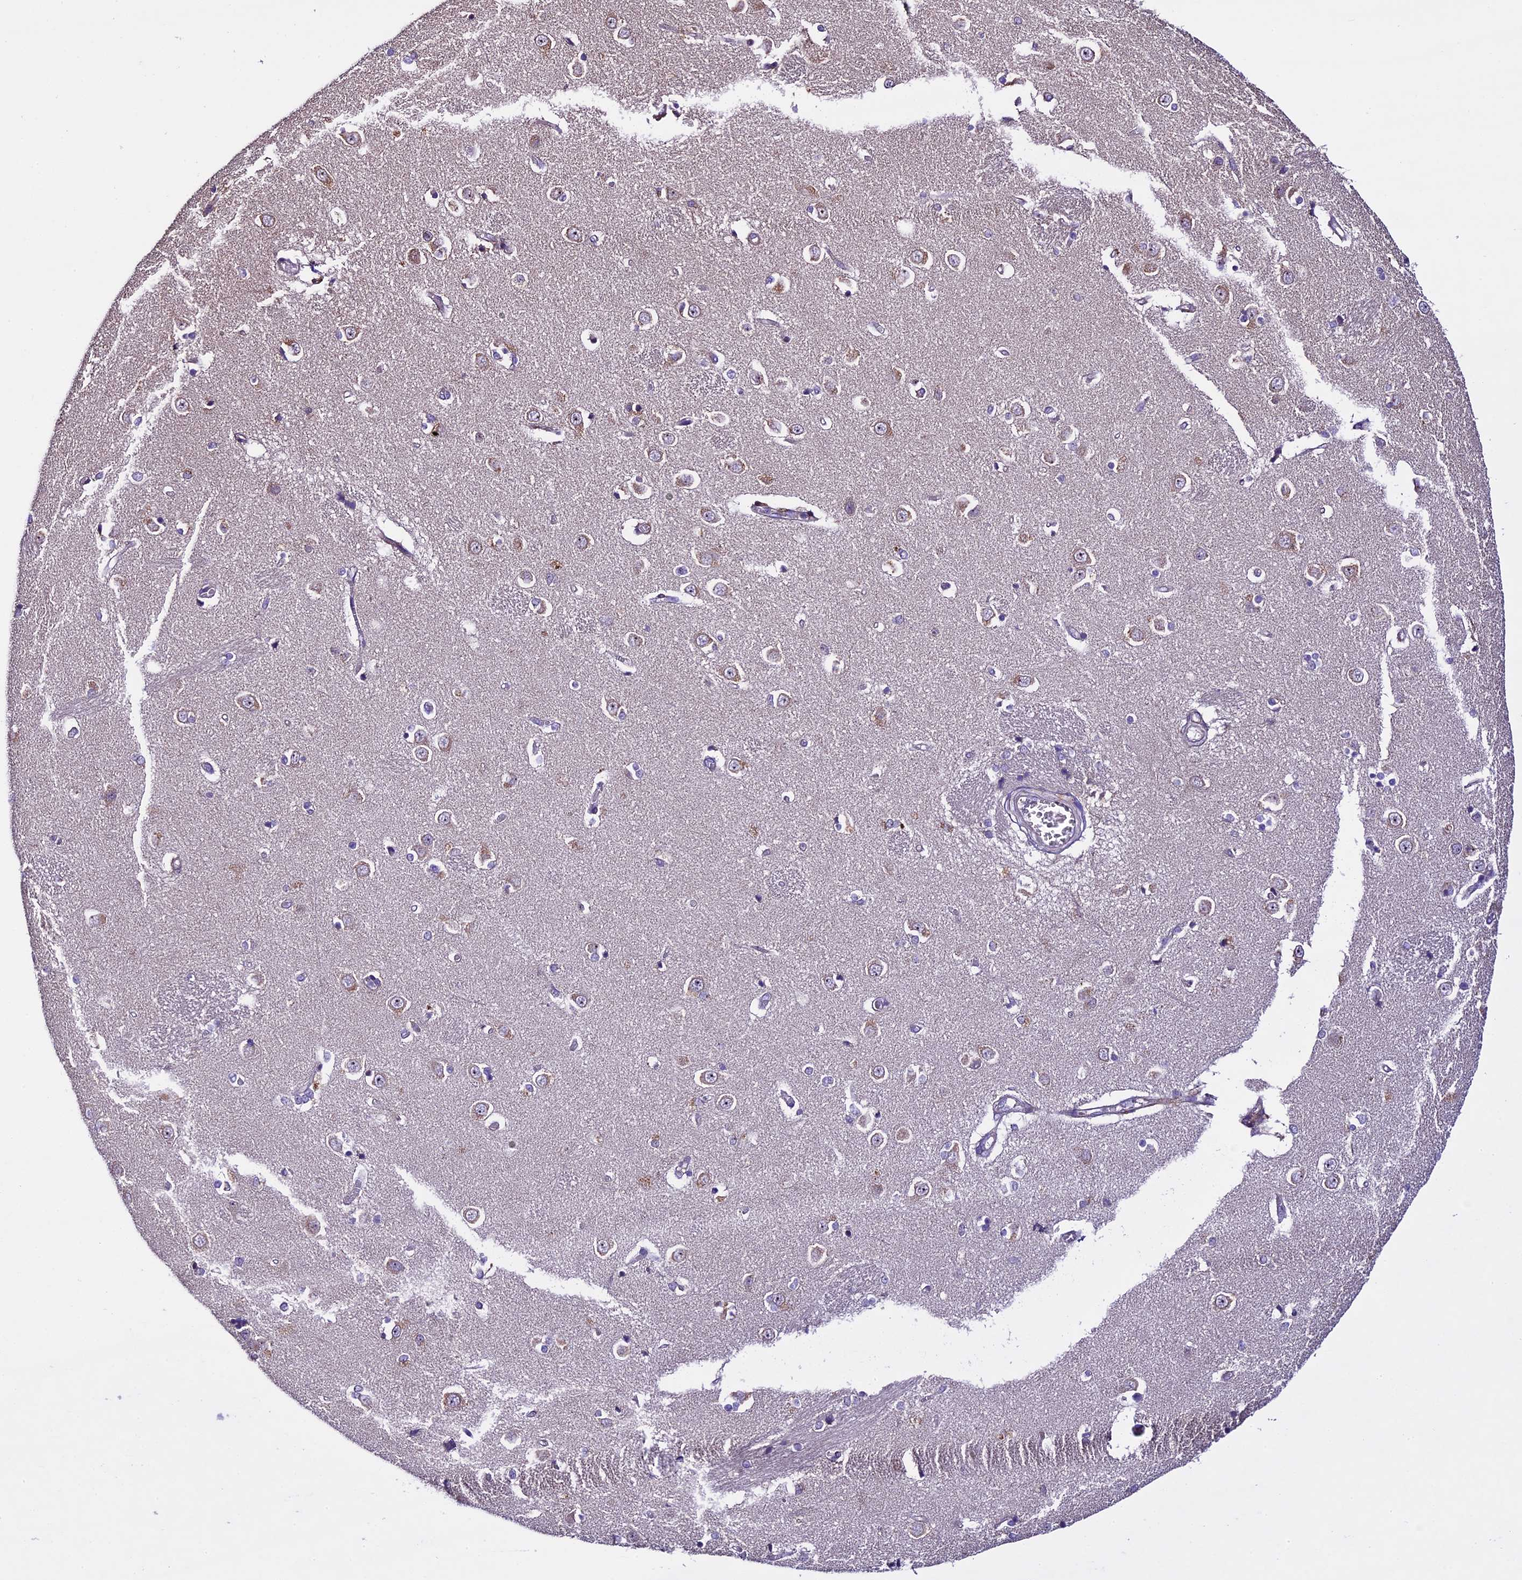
{"staining": {"intensity": "moderate", "quantity": "<25%", "location": "cytoplasmic/membranous"}, "tissue": "caudate", "cell_type": "Glial cells", "image_type": "normal", "snomed": [{"axis": "morphology", "description": "Normal tissue, NOS"}, {"axis": "topography", "description": "Lateral ventricle wall"}], "caption": "Protein expression analysis of unremarkable human caudate reveals moderate cytoplasmic/membranous staining in about <25% of glial cells.", "gene": "SPIRE1", "patient": {"sex": "male", "age": 37}}